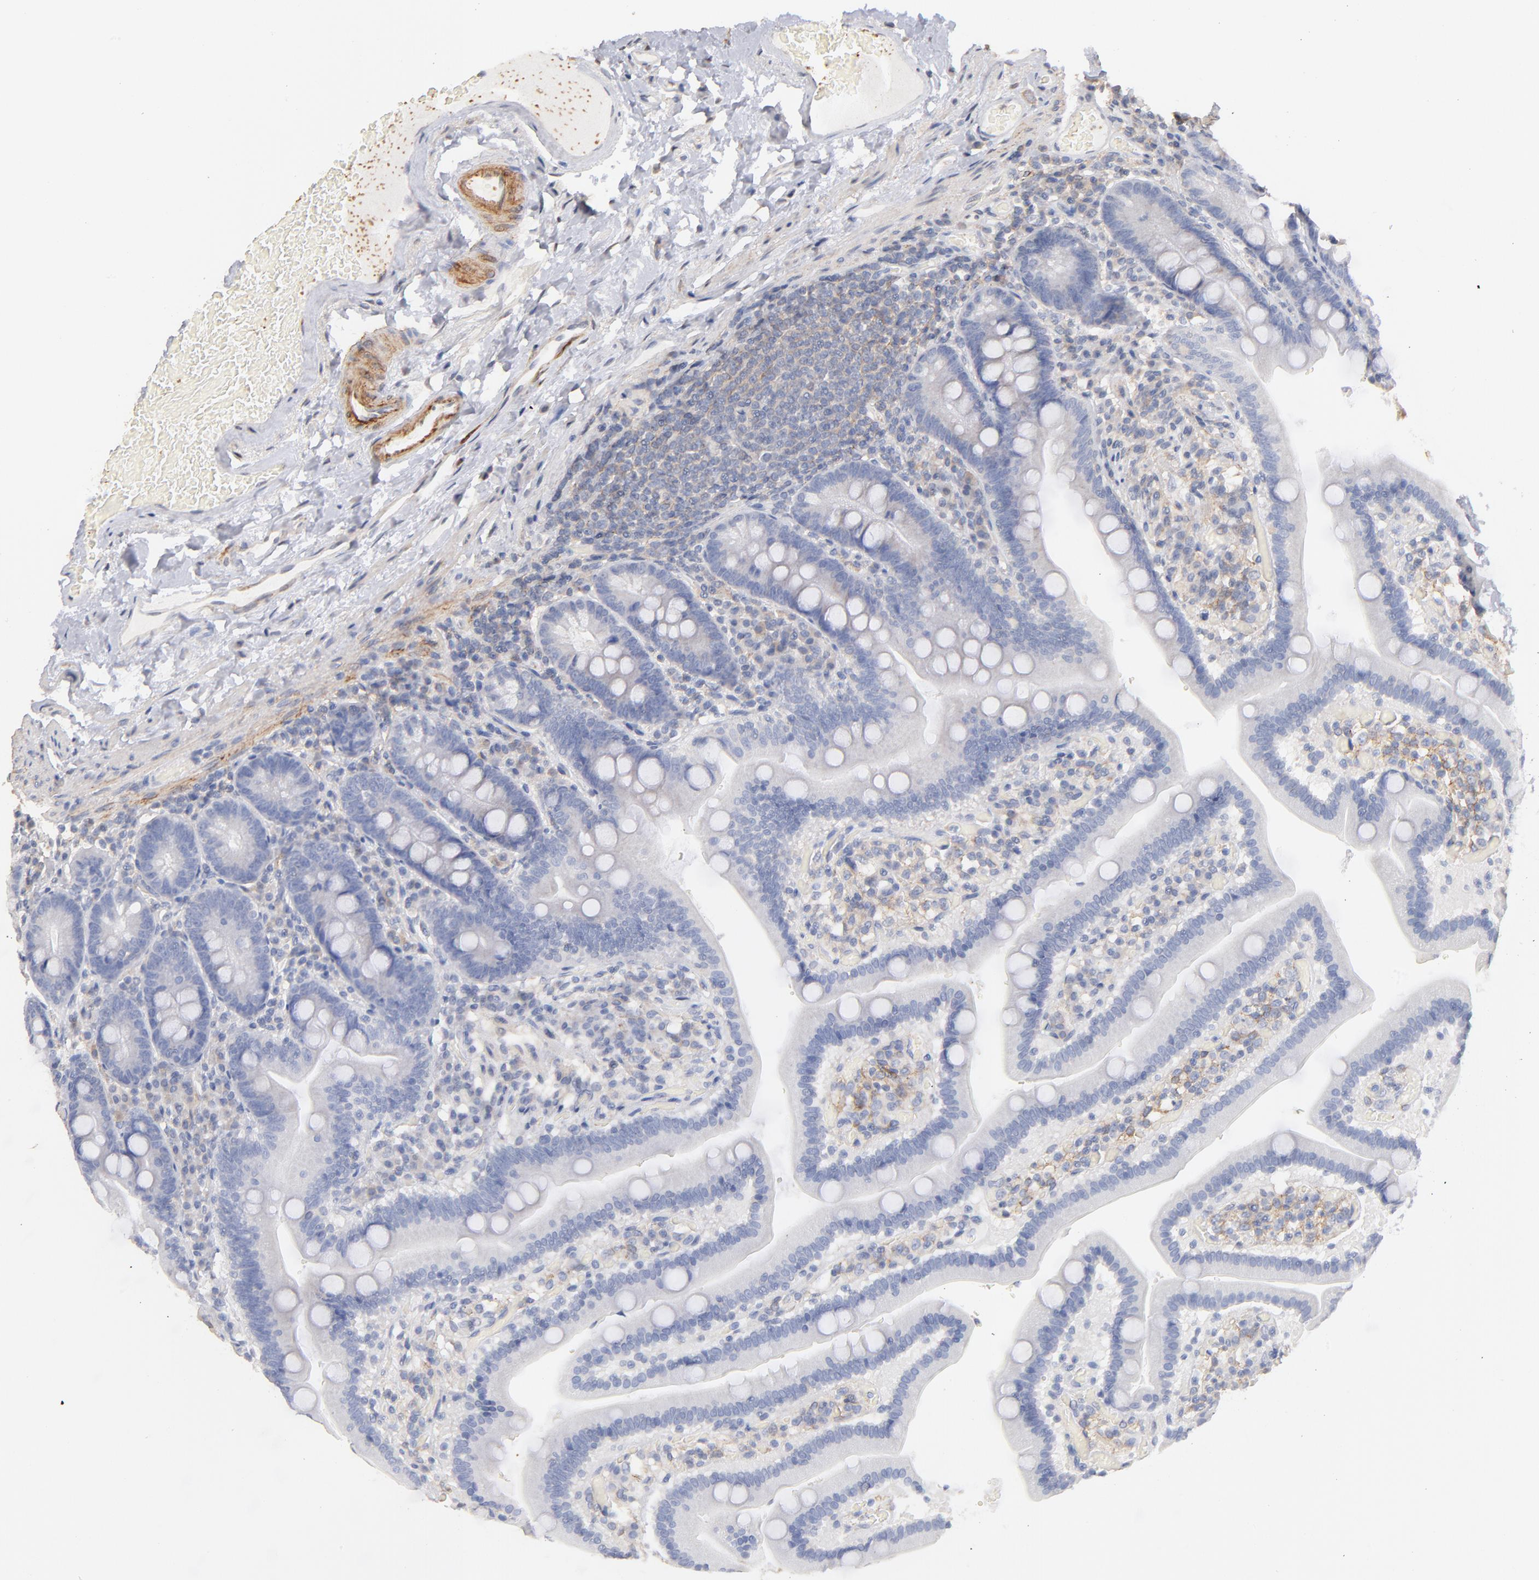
{"staining": {"intensity": "negative", "quantity": "none", "location": "none"}, "tissue": "duodenum", "cell_type": "Glandular cells", "image_type": "normal", "snomed": [{"axis": "morphology", "description": "Normal tissue, NOS"}, {"axis": "topography", "description": "Duodenum"}], "caption": "DAB (3,3'-diaminobenzidine) immunohistochemical staining of unremarkable human duodenum demonstrates no significant expression in glandular cells.", "gene": "ITGA8", "patient": {"sex": "male", "age": 66}}